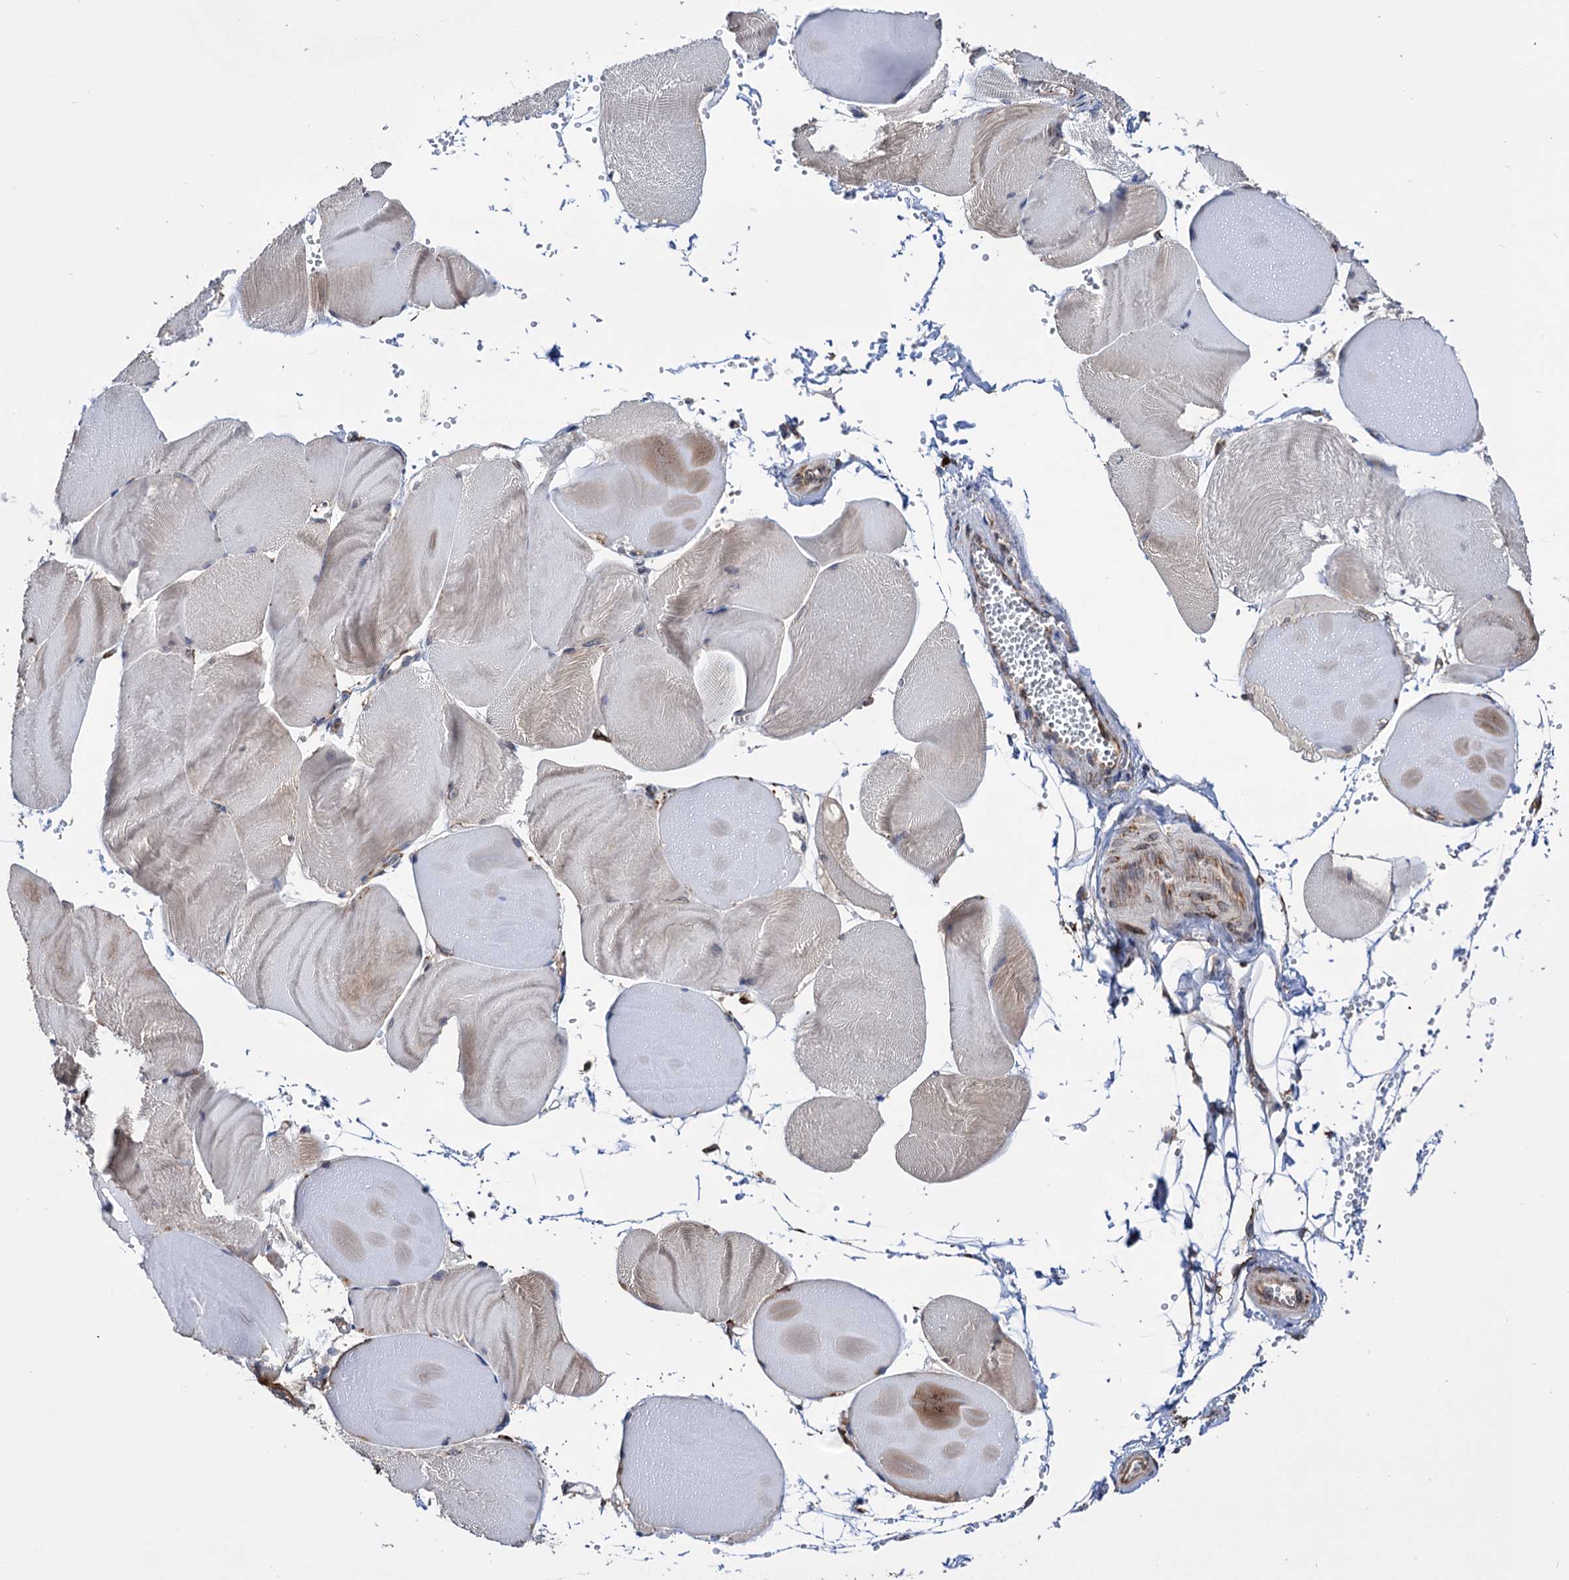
{"staining": {"intensity": "negative", "quantity": "none", "location": "none"}, "tissue": "skeletal muscle", "cell_type": "Myocytes", "image_type": "normal", "snomed": [{"axis": "morphology", "description": "Normal tissue, NOS"}, {"axis": "morphology", "description": "Basal cell carcinoma"}, {"axis": "topography", "description": "Skeletal muscle"}], "caption": "Protein analysis of unremarkable skeletal muscle displays no significant expression in myocytes.", "gene": "CDAN1", "patient": {"sex": "female", "age": 64}}